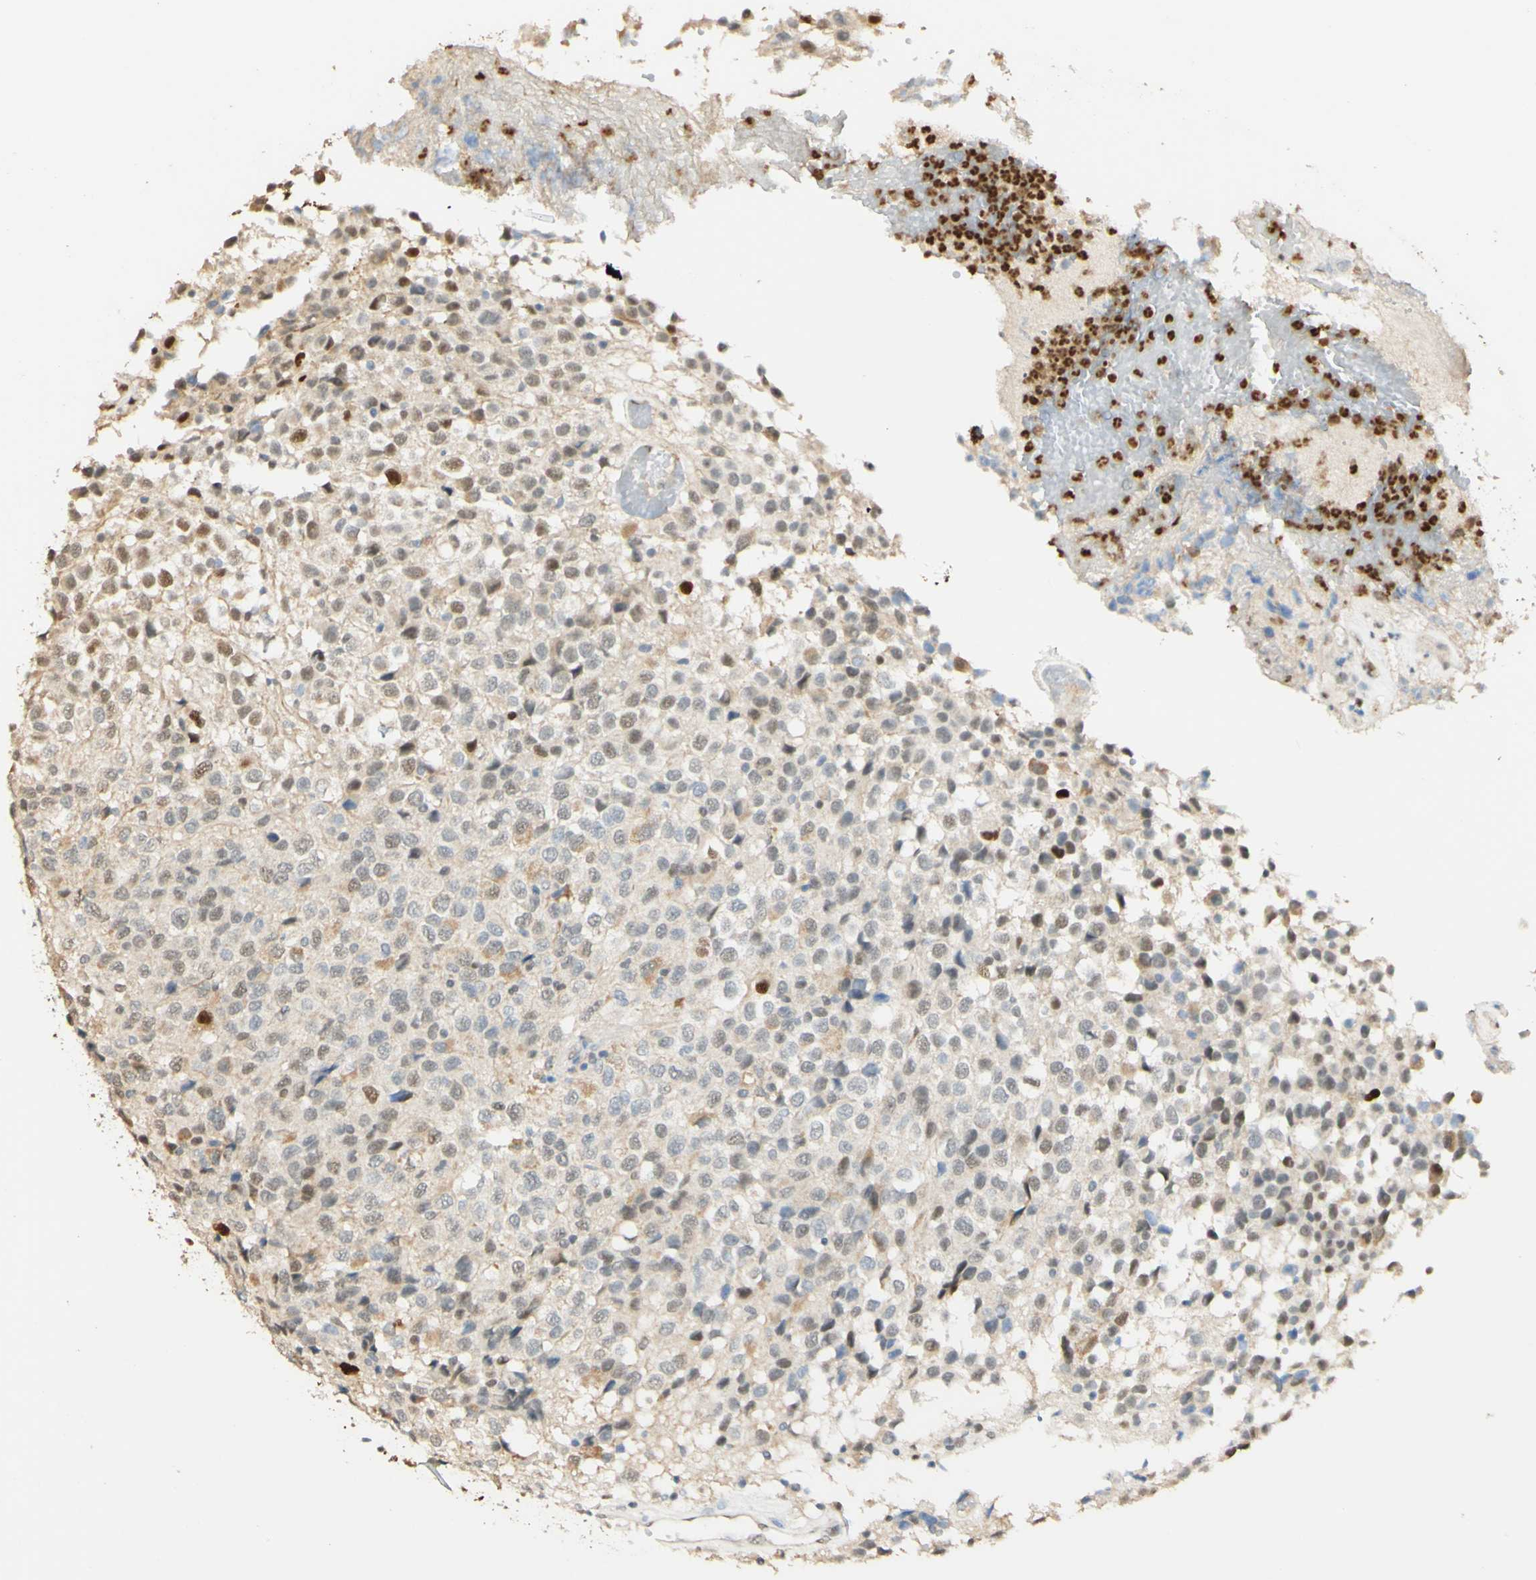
{"staining": {"intensity": "weak", "quantity": "<25%", "location": "nuclear"}, "tissue": "glioma", "cell_type": "Tumor cells", "image_type": "cancer", "snomed": [{"axis": "morphology", "description": "Glioma, malignant, High grade"}, {"axis": "topography", "description": "Brain"}], "caption": "Glioma was stained to show a protein in brown. There is no significant positivity in tumor cells.", "gene": "MAP3K4", "patient": {"sex": "male", "age": 32}}